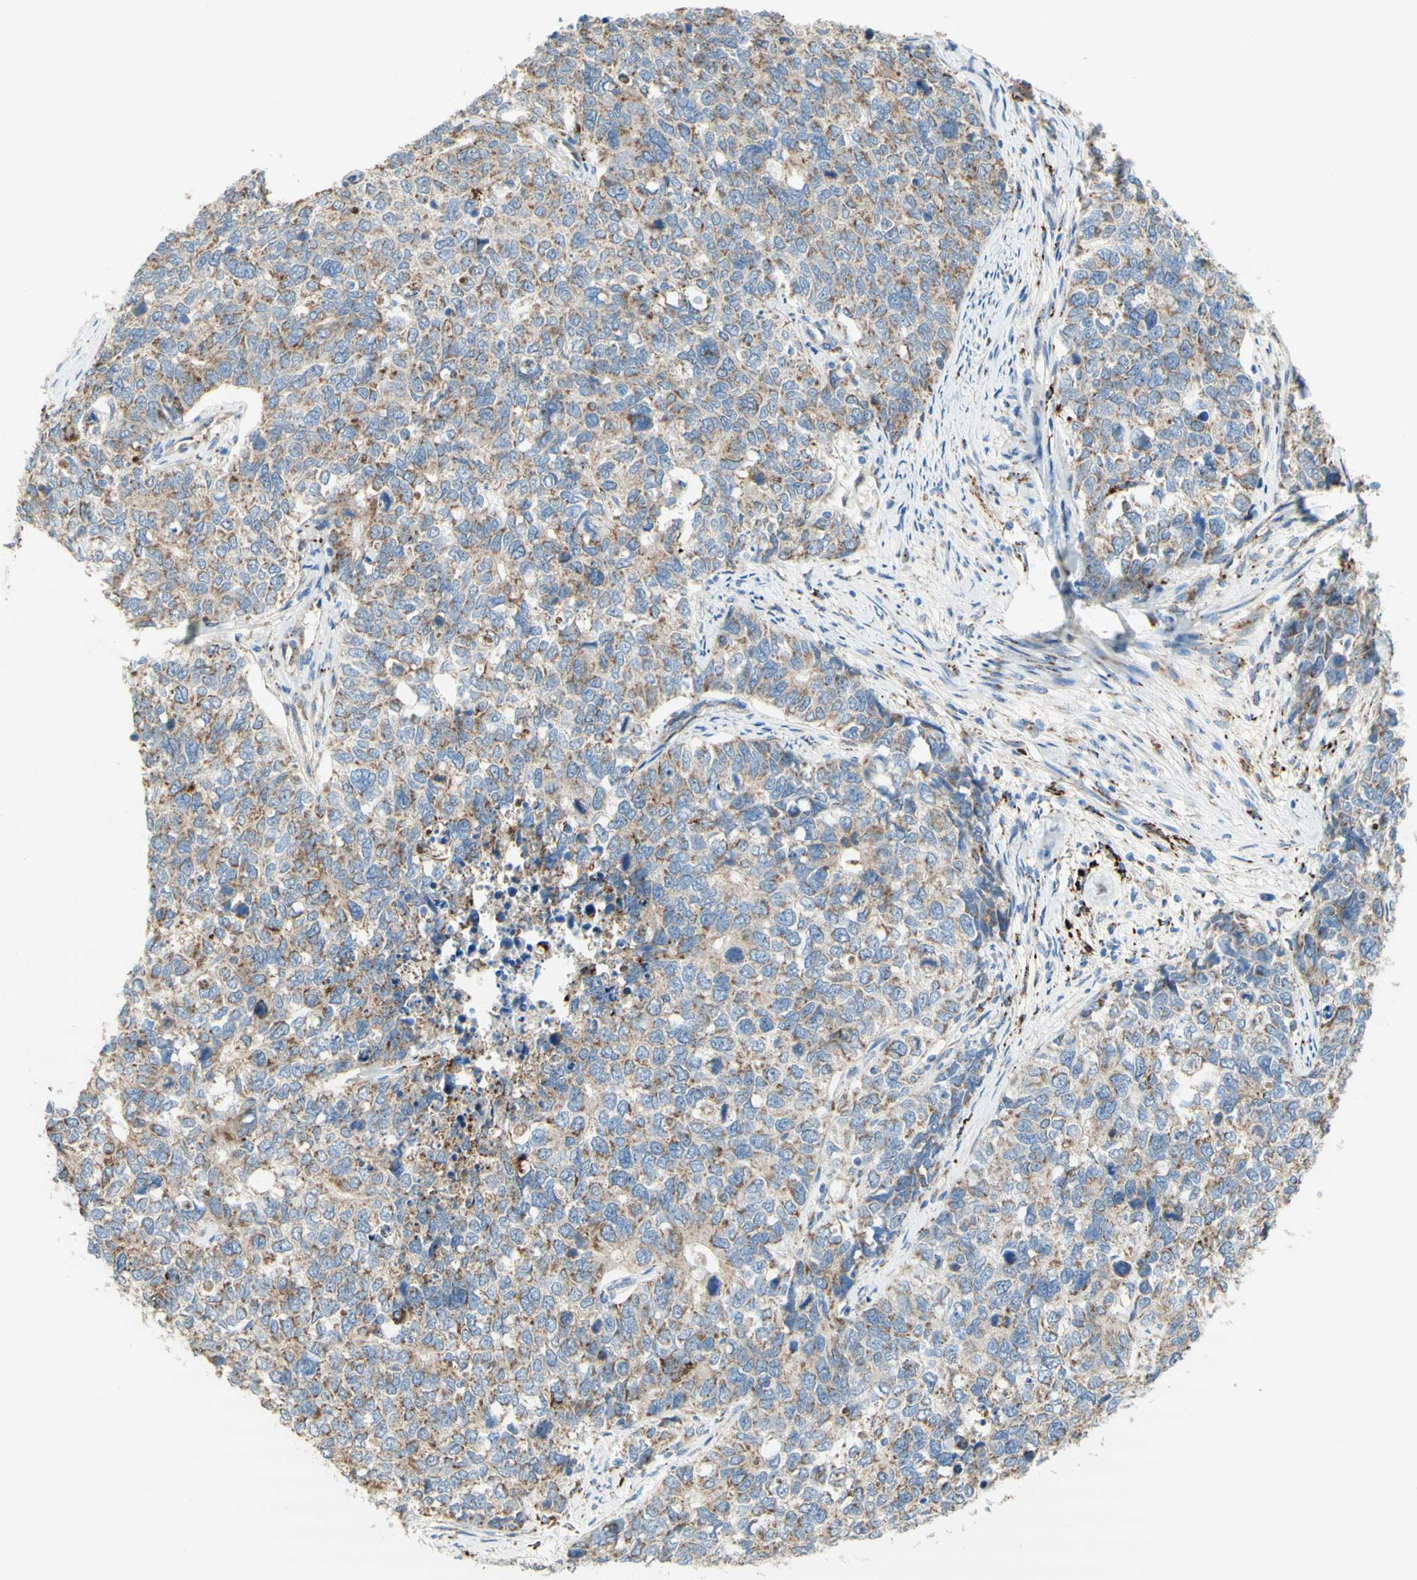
{"staining": {"intensity": "weak", "quantity": ">75%", "location": "cytoplasmic/membranous"}, "tissue": "cervical cancer", "cell_type": "Tumor cells", "image_type": "cancer", "snomed": [{"axis": "morphology", "description": "Squamous cell carcinoma, NOS"}, {"axis": "topography", "description": "Cervix"}], "caption": "Immunohistochemistry (IHC) photomicrograph of neoplastic tissue: cervical cancer (squamous cell carcinoma) stained using immunohistochemistry demonstrates low levels of weak protein expression localized specifically in the cytoplasmic/membranous of tumor cells, appearing as a cytoplasmic/membranous brown color.", "gene": "URB2", "patient": {"sex": "female", "age": 63}}